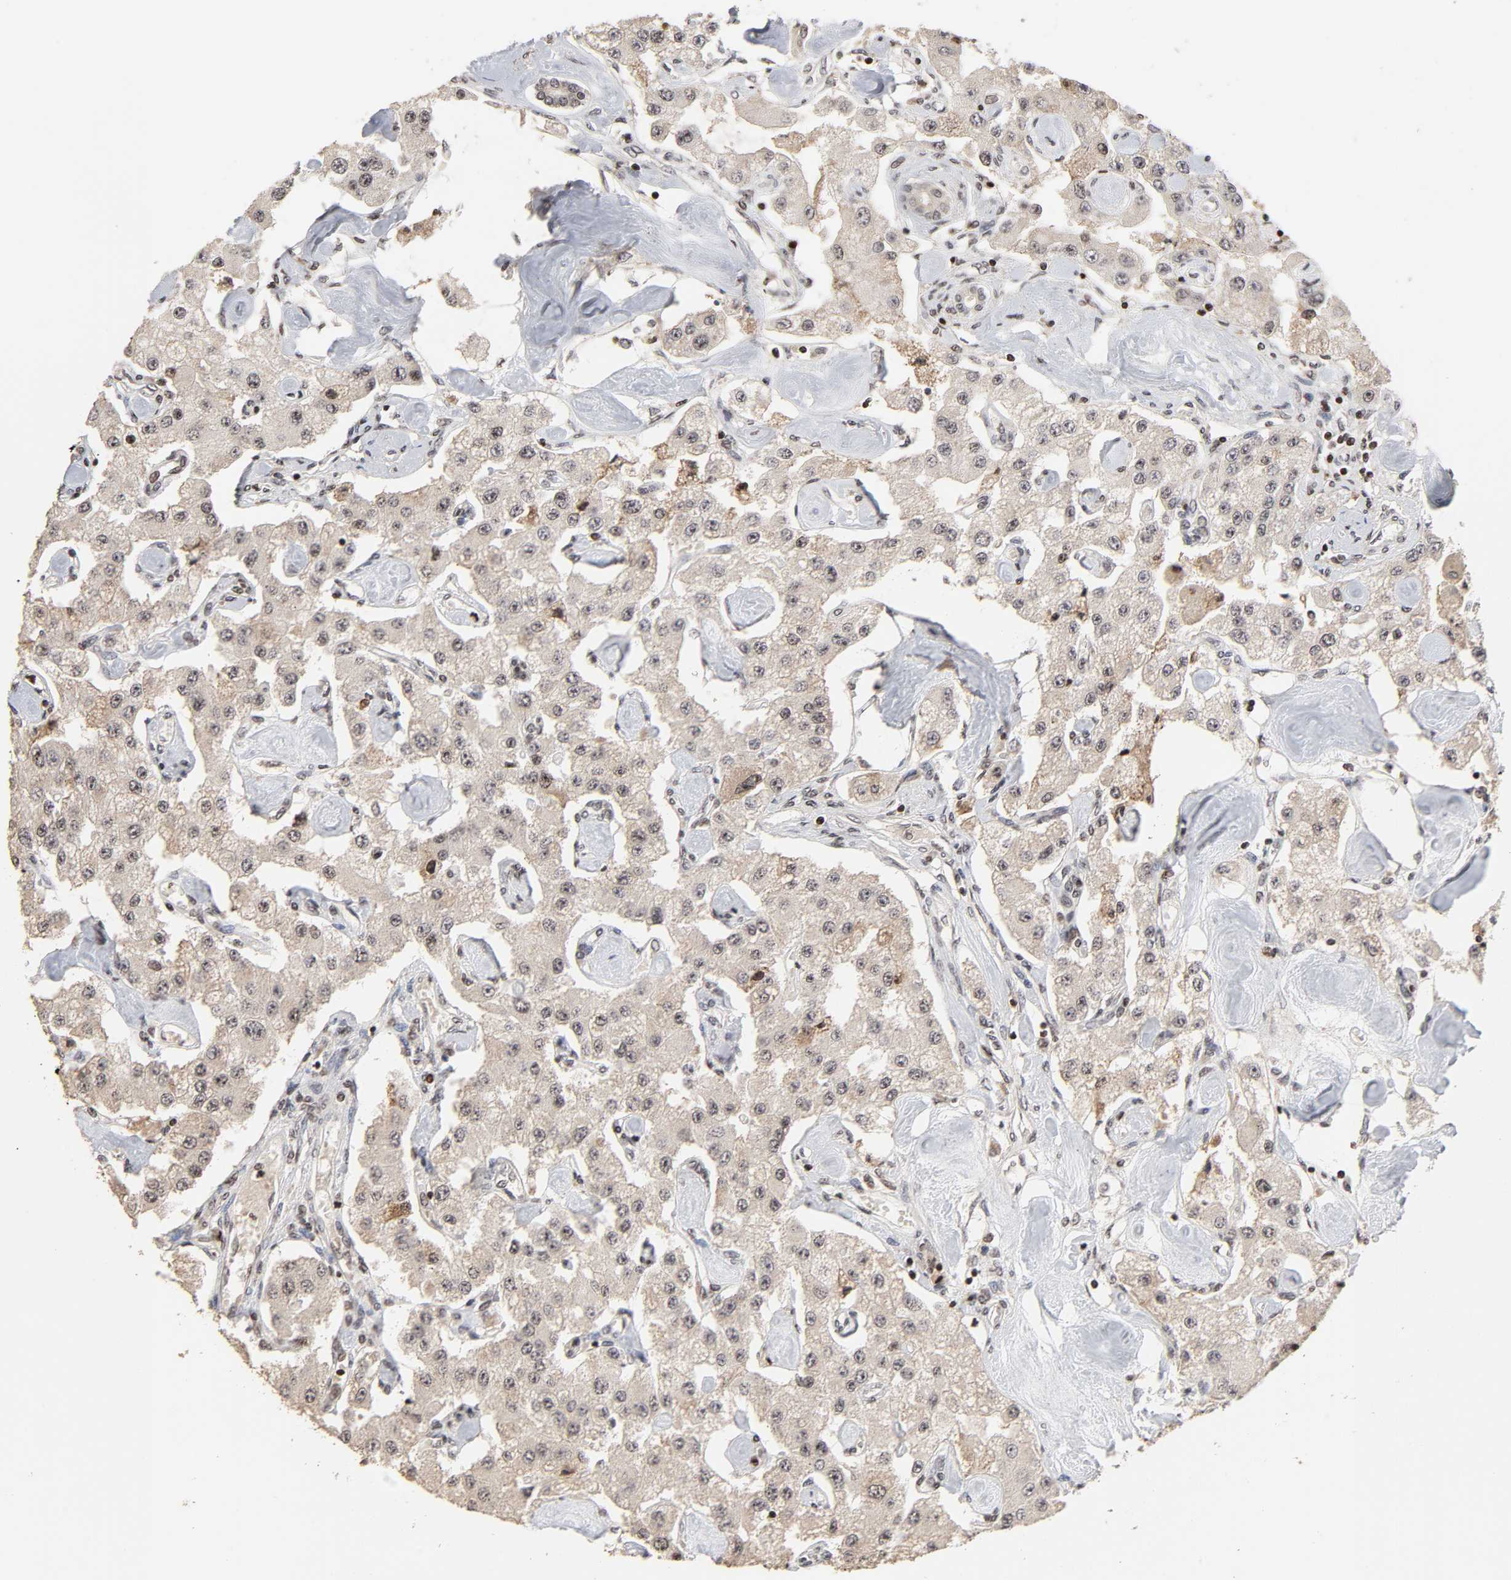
{"staining": {"intensity": "weak", "quantity": "<25%", "location": "cytoplasmic/membranous"}, "tissue": "carcinoid", "cell_type": "Tumor cells", "image_type": "cancer", "snomed": [{"axis": "morphology", "description": "Carcinoid, malignant, NOS"}, {"axis": "topography", "description": "Pancreas"}], "caption": "Tumor cells show no significant expression in carcinoid.", "gene": "ZNF473", "patient": {"sex": "male", "age": 41}}